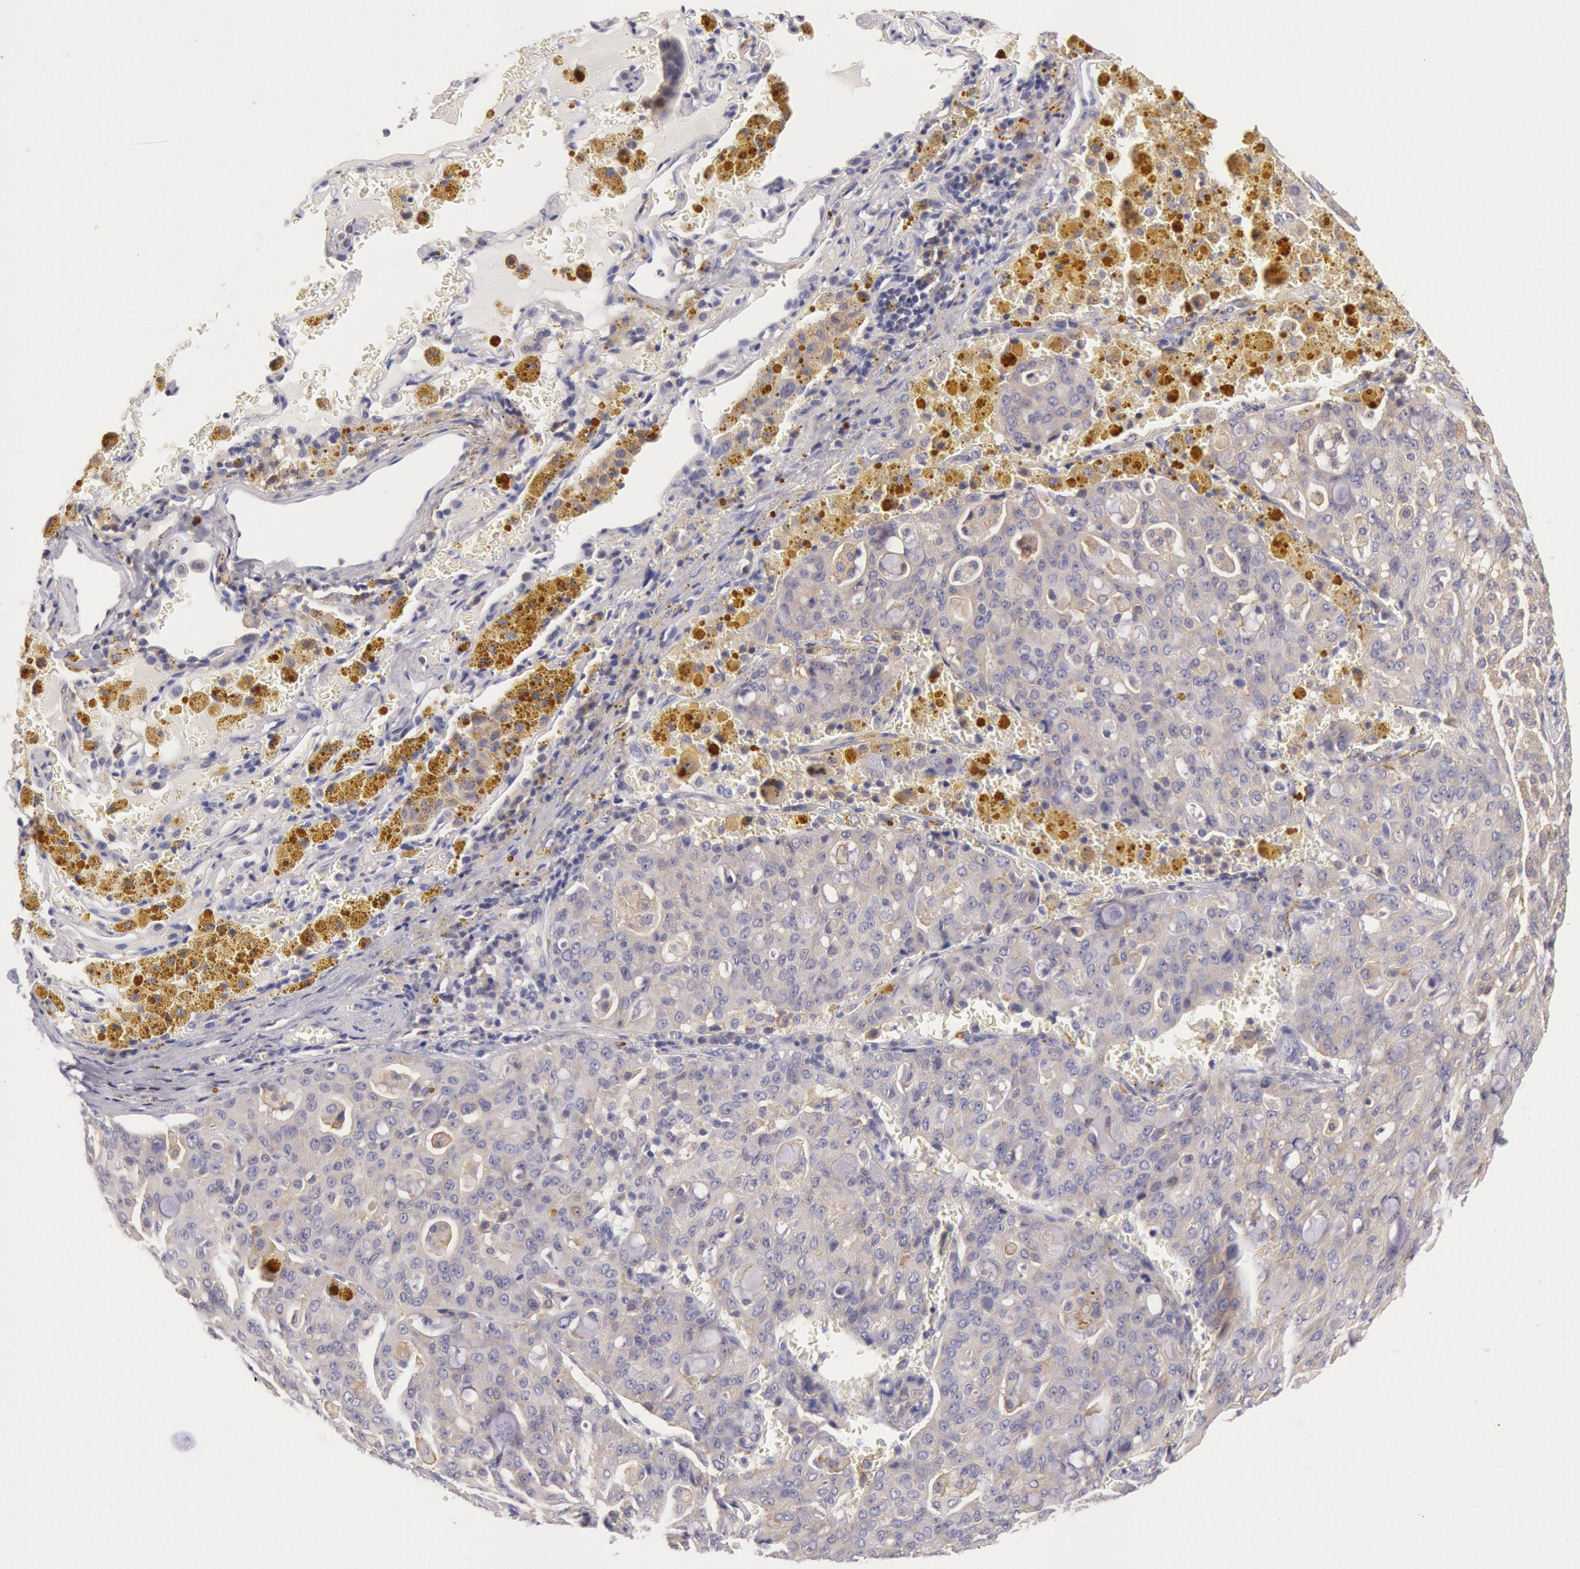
{"staining": {"intensity": "weak", "quantity": "25%-75%", "location": "cytoplasmic/membranous"}, "tissue": "lung cancer", "cell_type": "Tumor cells", "image_type": "cancer", "snomed": [{"axis": "morphology", "description": "Adenocarcinoma, NOS"}, {"axis": "topography", "description": "Lung"}], "caption": "Immunohistochemistry (IHC) micrograph of human adenocarcinoma (lung) stained for a protein (brown), which exhibits low levels of weak cytoplasmic/membranous expression in about 25%-75% of tumor cells.", "gene": "MYO5A", "patient": {"sex": "female", "age": 44}}